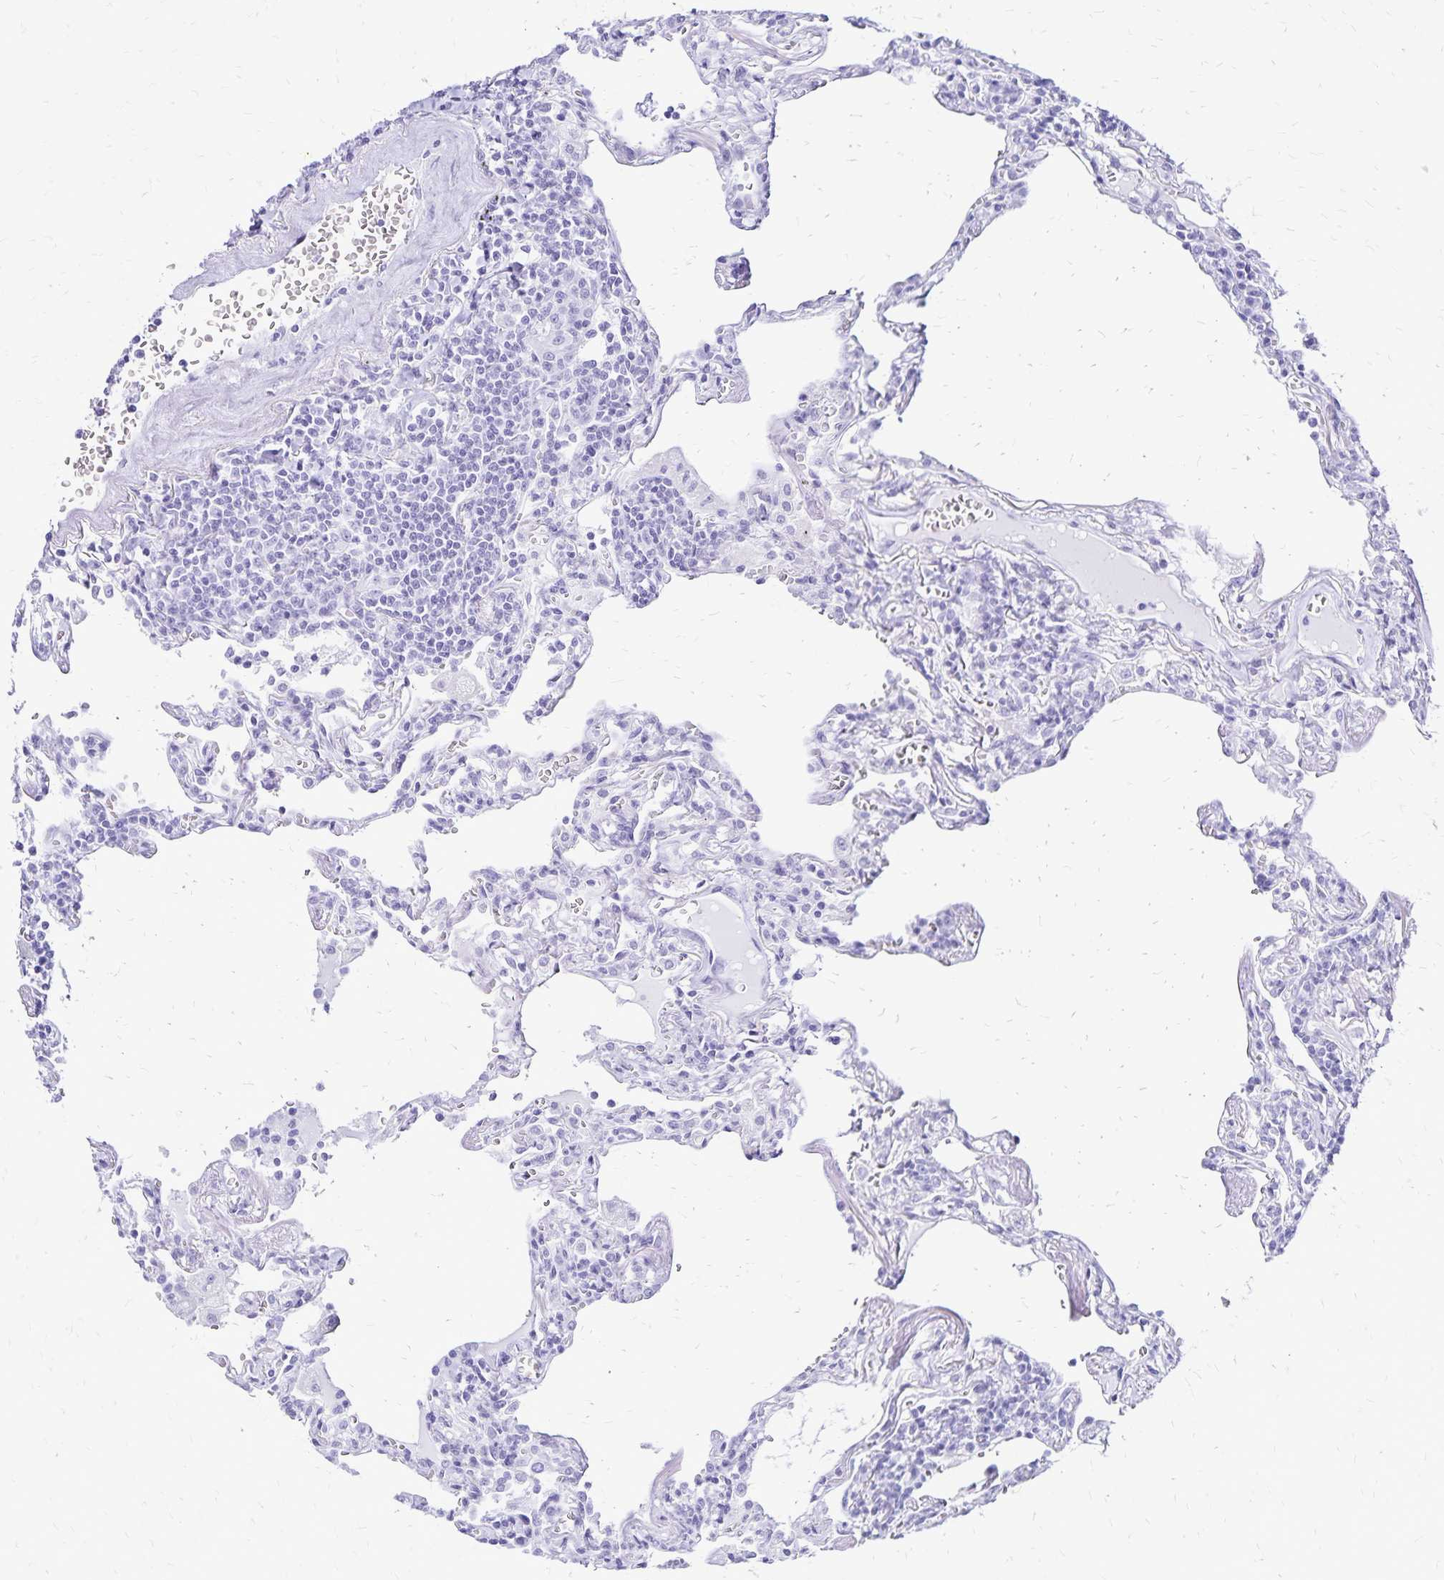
{"staining": {"intensity": "negative", "quantity": "none", "location": "none"}, "tissue": "lymphoma", "cell_type": "Tumor cells", "image_type": "cancer", "snomed": [{"axis": "morphology", "description": "Malignant lymphoma, non-Hodgkin's type, Low grade"}, {"axis": "topography", "description": "Lung"}], "caption": "High power microscopy micrograph of an immunohistochemistry (IHC) image of lymphoma, revealing no significant expression in tumor cells. (IHC, brightfield microscopy, high magnification).", "gene": "LIN28B", "patient": {"sex": "female", "age": 71}}